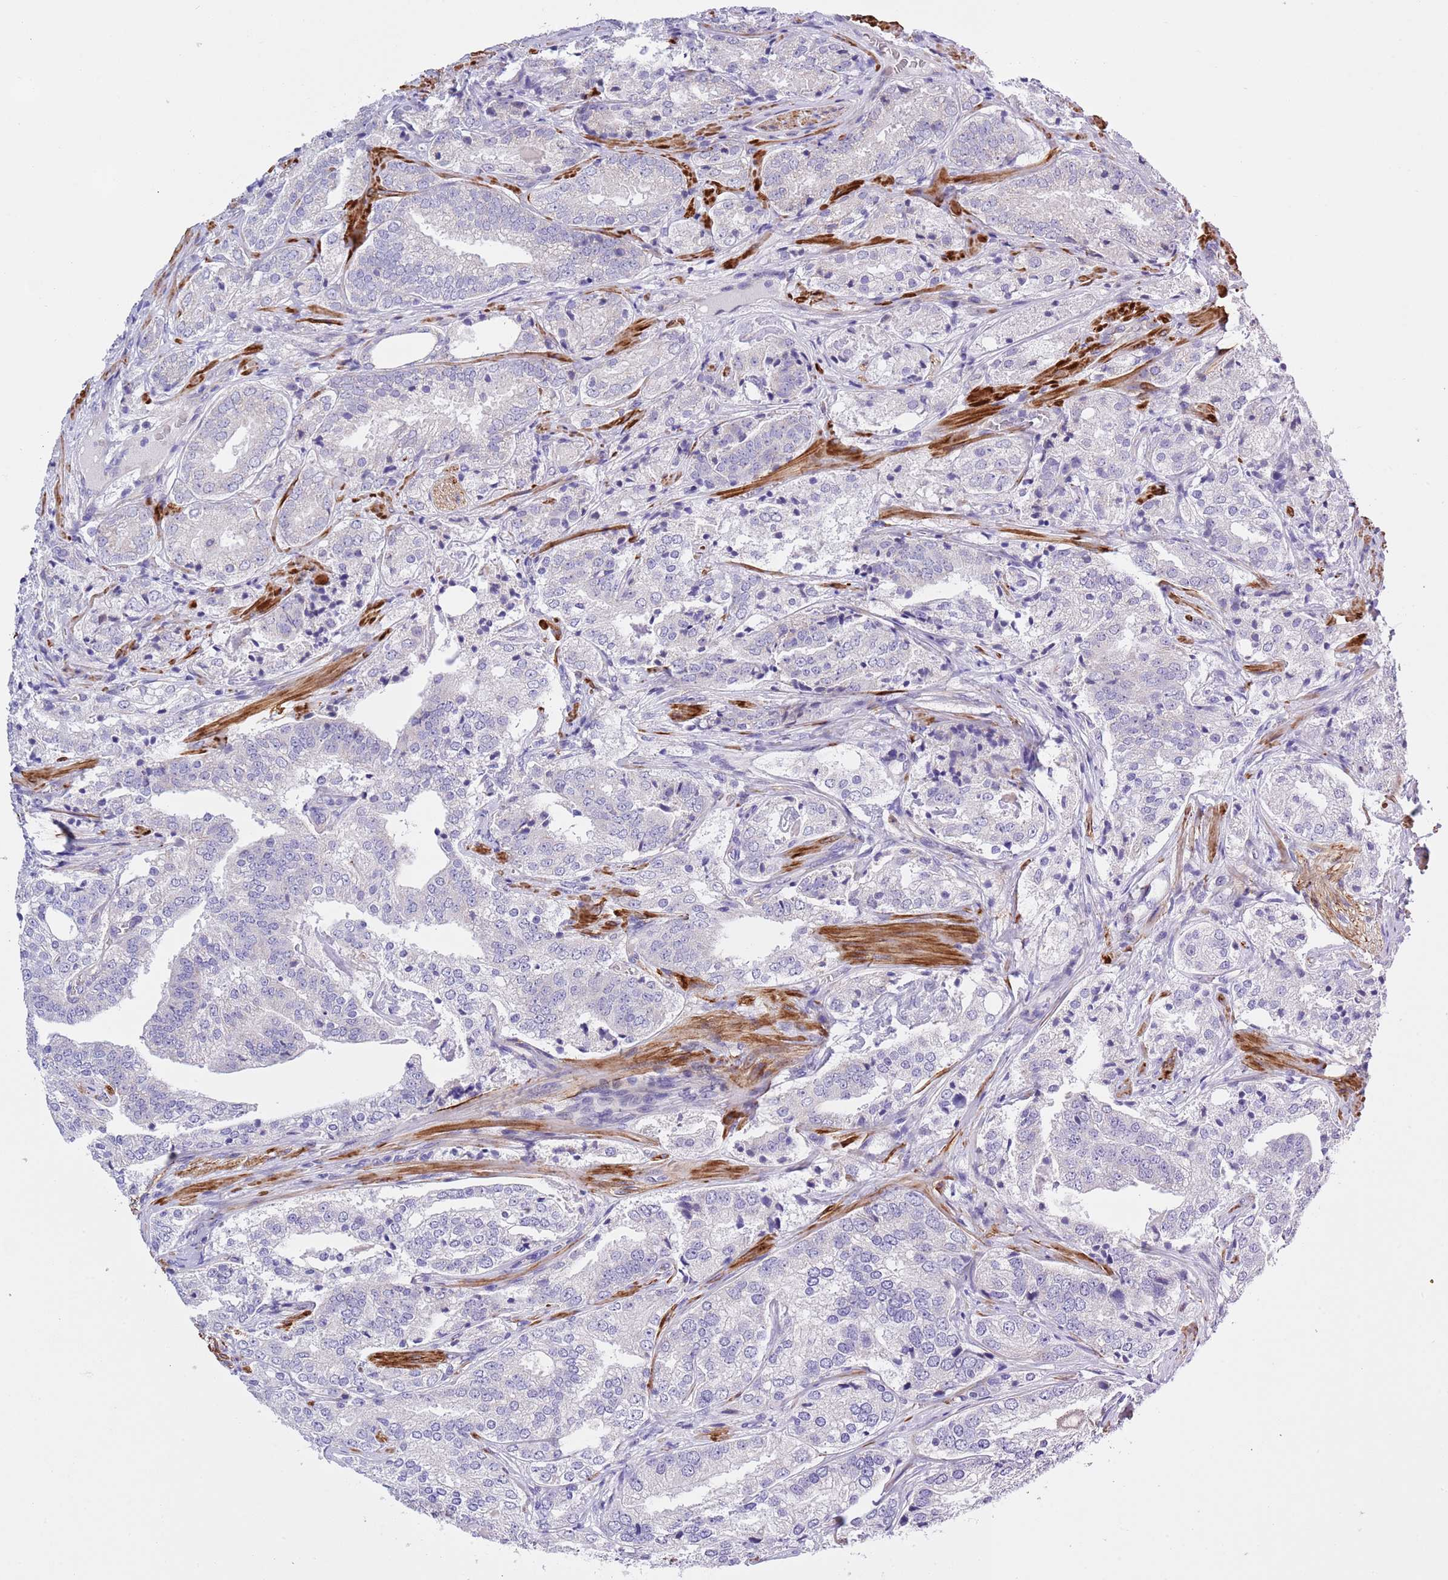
{"staining": {"intensity": "negative", "quantity": "none", "location": "none"}, "tissue": "prostate cancer", "cell_type": "Tumor cells", "image_type": "cancer", "snomed": [{"axis": "morphology", "description": "Adenocarcinoma, High grade"}, {"axis": "topography", "description": "Prostate"}], "caption": "This is an IHC micrograph of prostate cancer (adenocarcinoma (high-grade)). There is no positivity in tumor cells.", "gene": "NET1", "patient": {"sex": "male", "age": 63}}